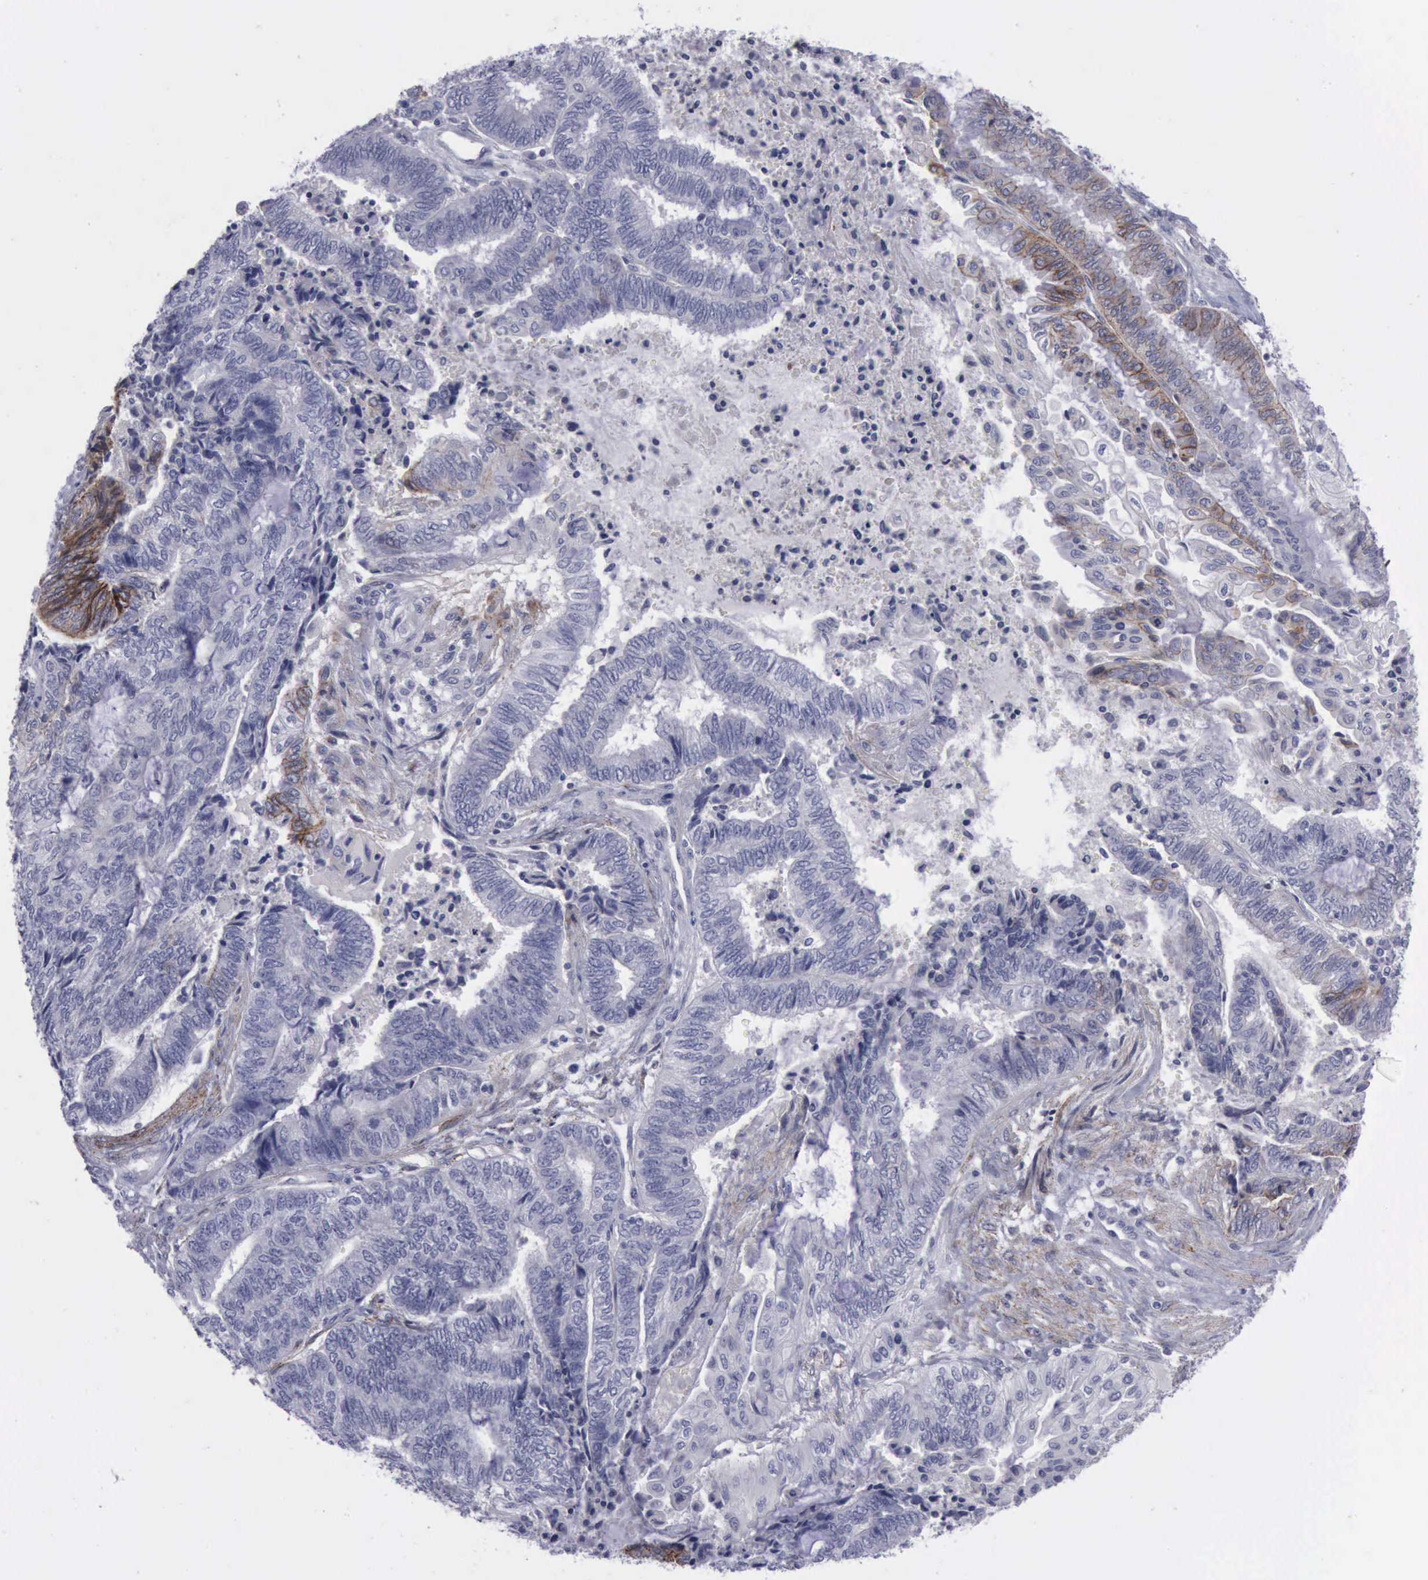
{"staining": {"intensity": "moderate", "quantity": "<25%", "location": "cytoplasmic/membranous"}, "tissue": "endometrial cancer", "cell_type": "Tumor cells", "image_type": "cancer", "snomed": [{"axis": "morphology", "description": "Adenocarcinoma, NOS"}, {"axis": "topography", "description": "Uterus"}, {"axis": "topography", "description": "Endometrium"}], "caption": "Moderate cytoplasmic/membranous protein positivity is present in approximately <25% of tumor cells in endometrial adenocarcinoma.", "gene": "CDH2", "patient": {"sex": "female", "age": 70}}